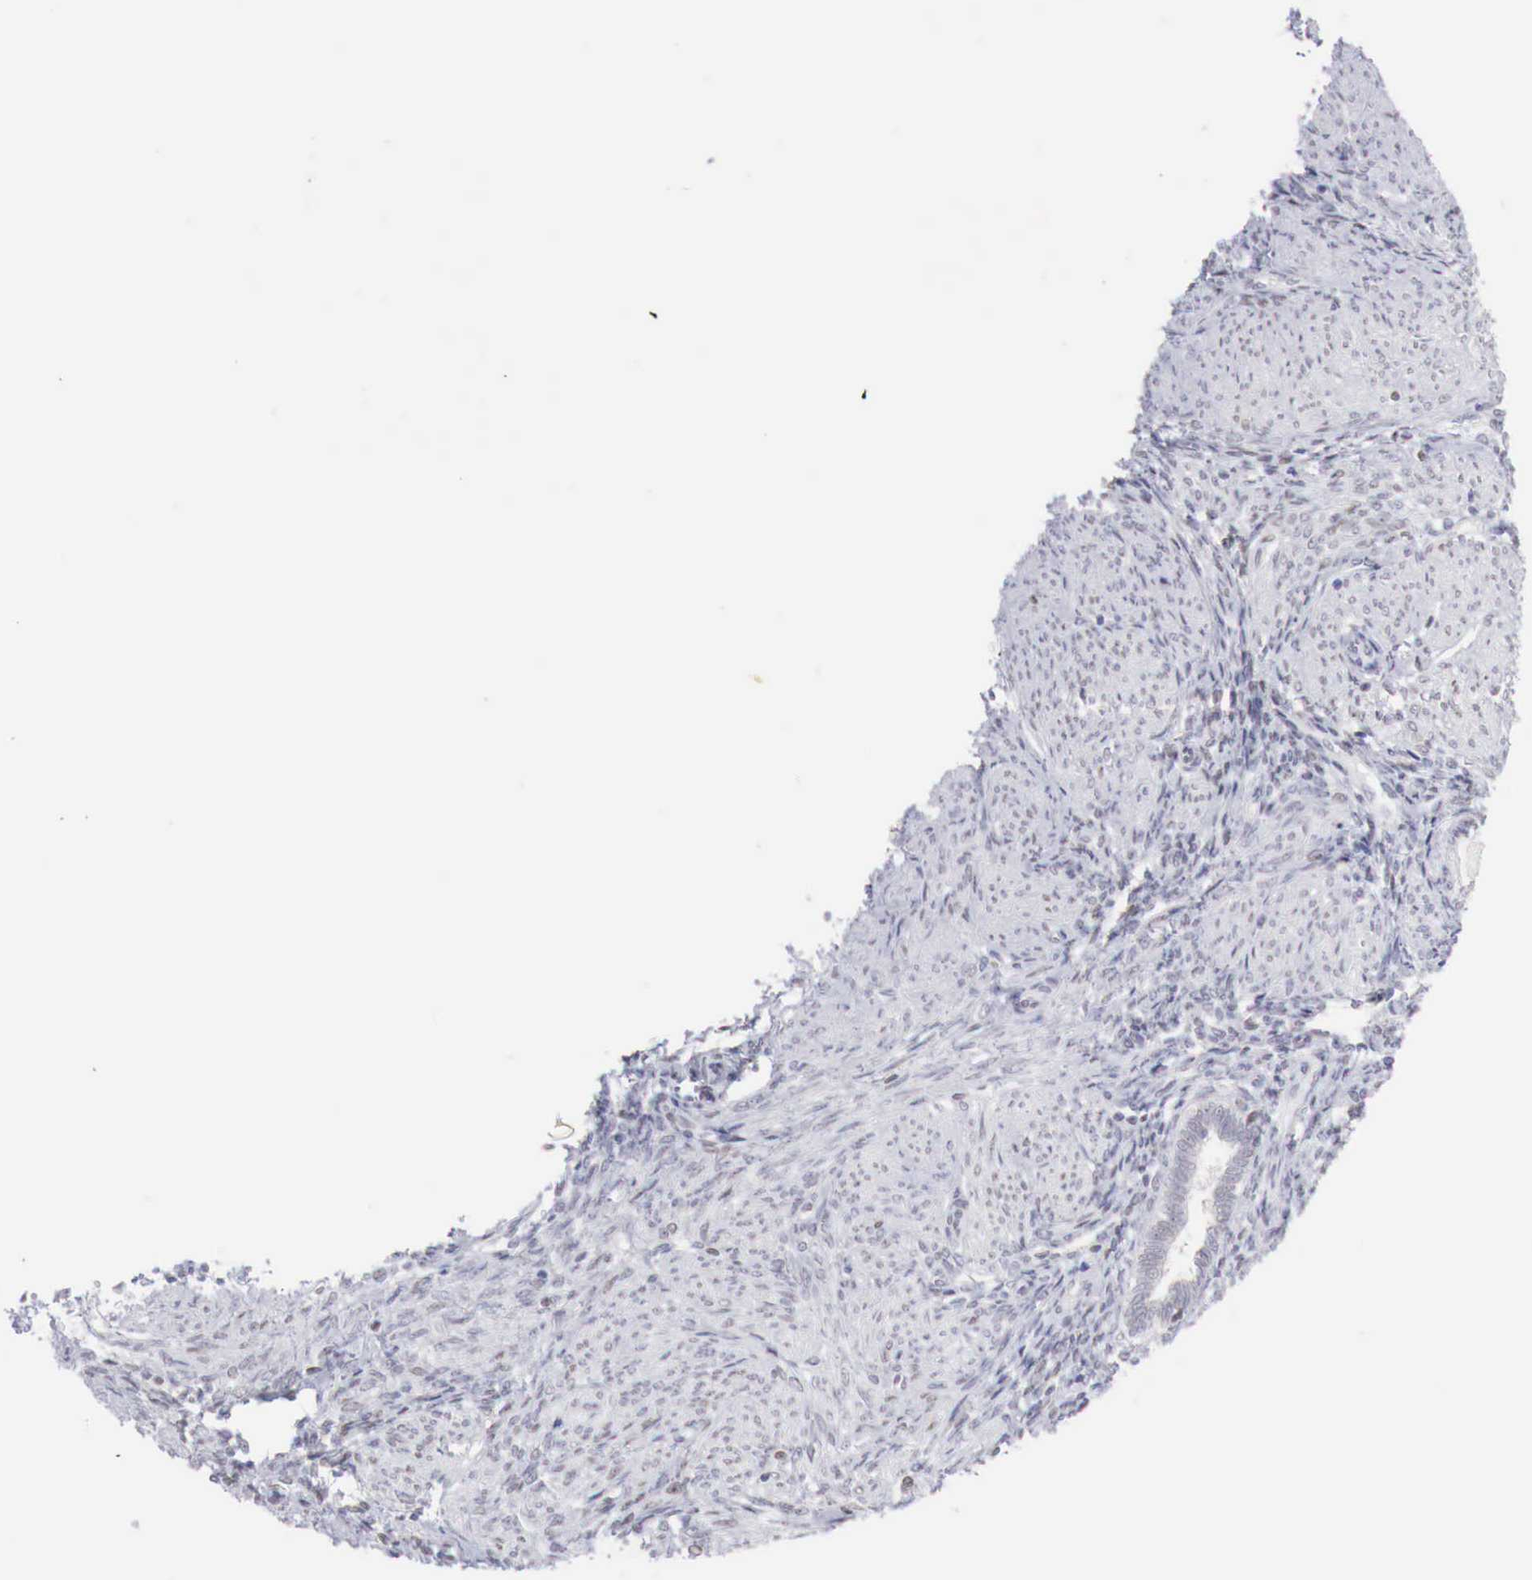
{"staining": {"intensity": "weak", "quantity": "<25%", "location": "nuclear"}, "tissue": "endometrium", "cell_type": "Cells in endometrial stroma", "image_type": "normal", "snomed": [{"axis": "morphology", "description": "Normal tissue, NOS"}, {"axis": "topography", "description": "Endometrium"}], "caption": "High power microscopy micrograph of an IHC image of normal endometrium, revealing no significant expression in cells in endometrial stroma. The staining is performed using DAB (3,3'-diaminobenzidine) brown chromogen with nuclei counter-stained in using hematoxylin.", "gene": "FOXP2", "patient": {"sex": "female", "age": 36}}